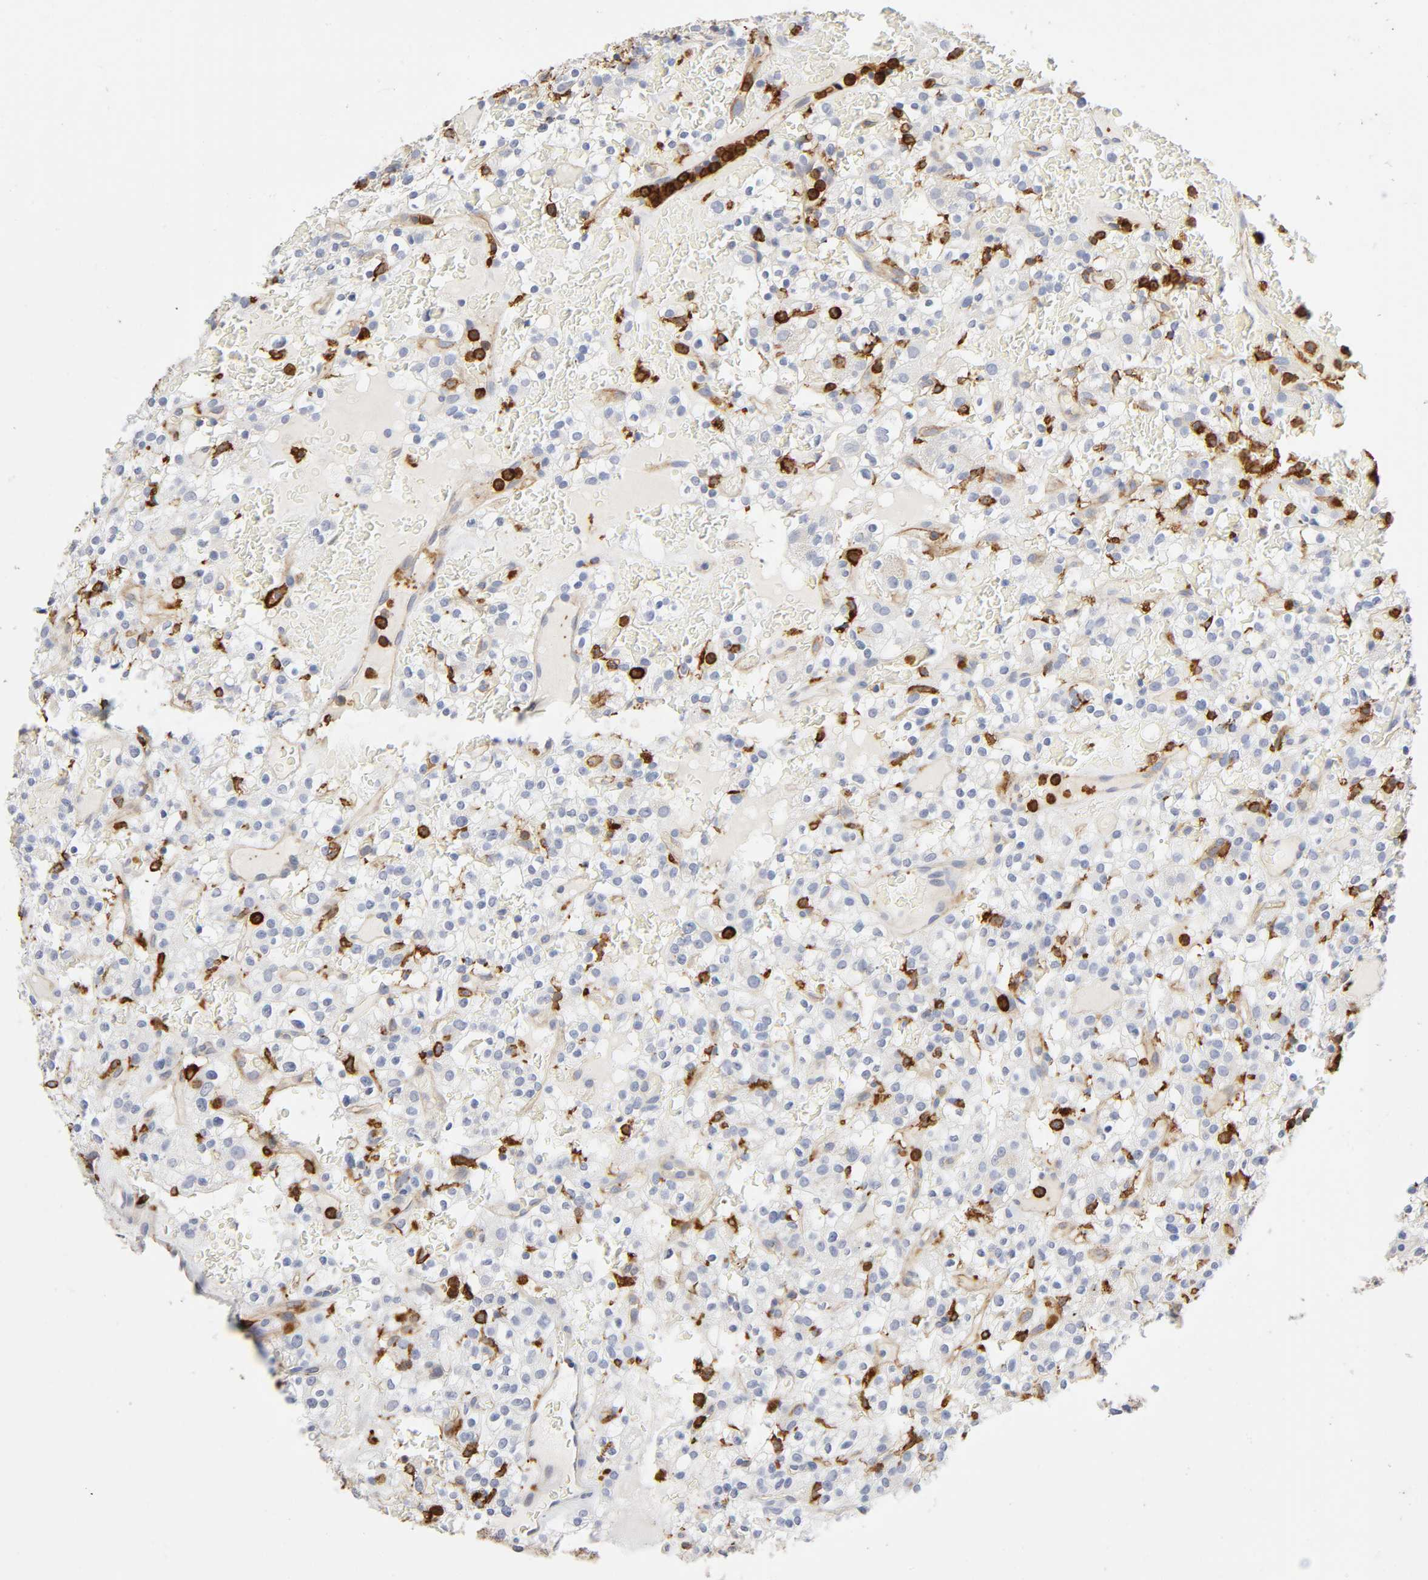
{"staining": {"intensity": "negative", "quantity": "none", "location": "none"}, "tissue": "renal cancer", "cell_type": "Tumor cells", "image_type": "cancer", "snomed": [{"axis": "morphology", "description": "Normal tissue, NOS"}, {"axis": "morphology", "description": "Adenocarcinoma, NOS"}, {"axis": "topography", "description": "Kidney"}], "caption": "Photomicrograph shows no significant protein staining in tumor cells of renal adenocarcinoma.", "gene": "LYN", "patient": {"sex": "female", "age": 72}}